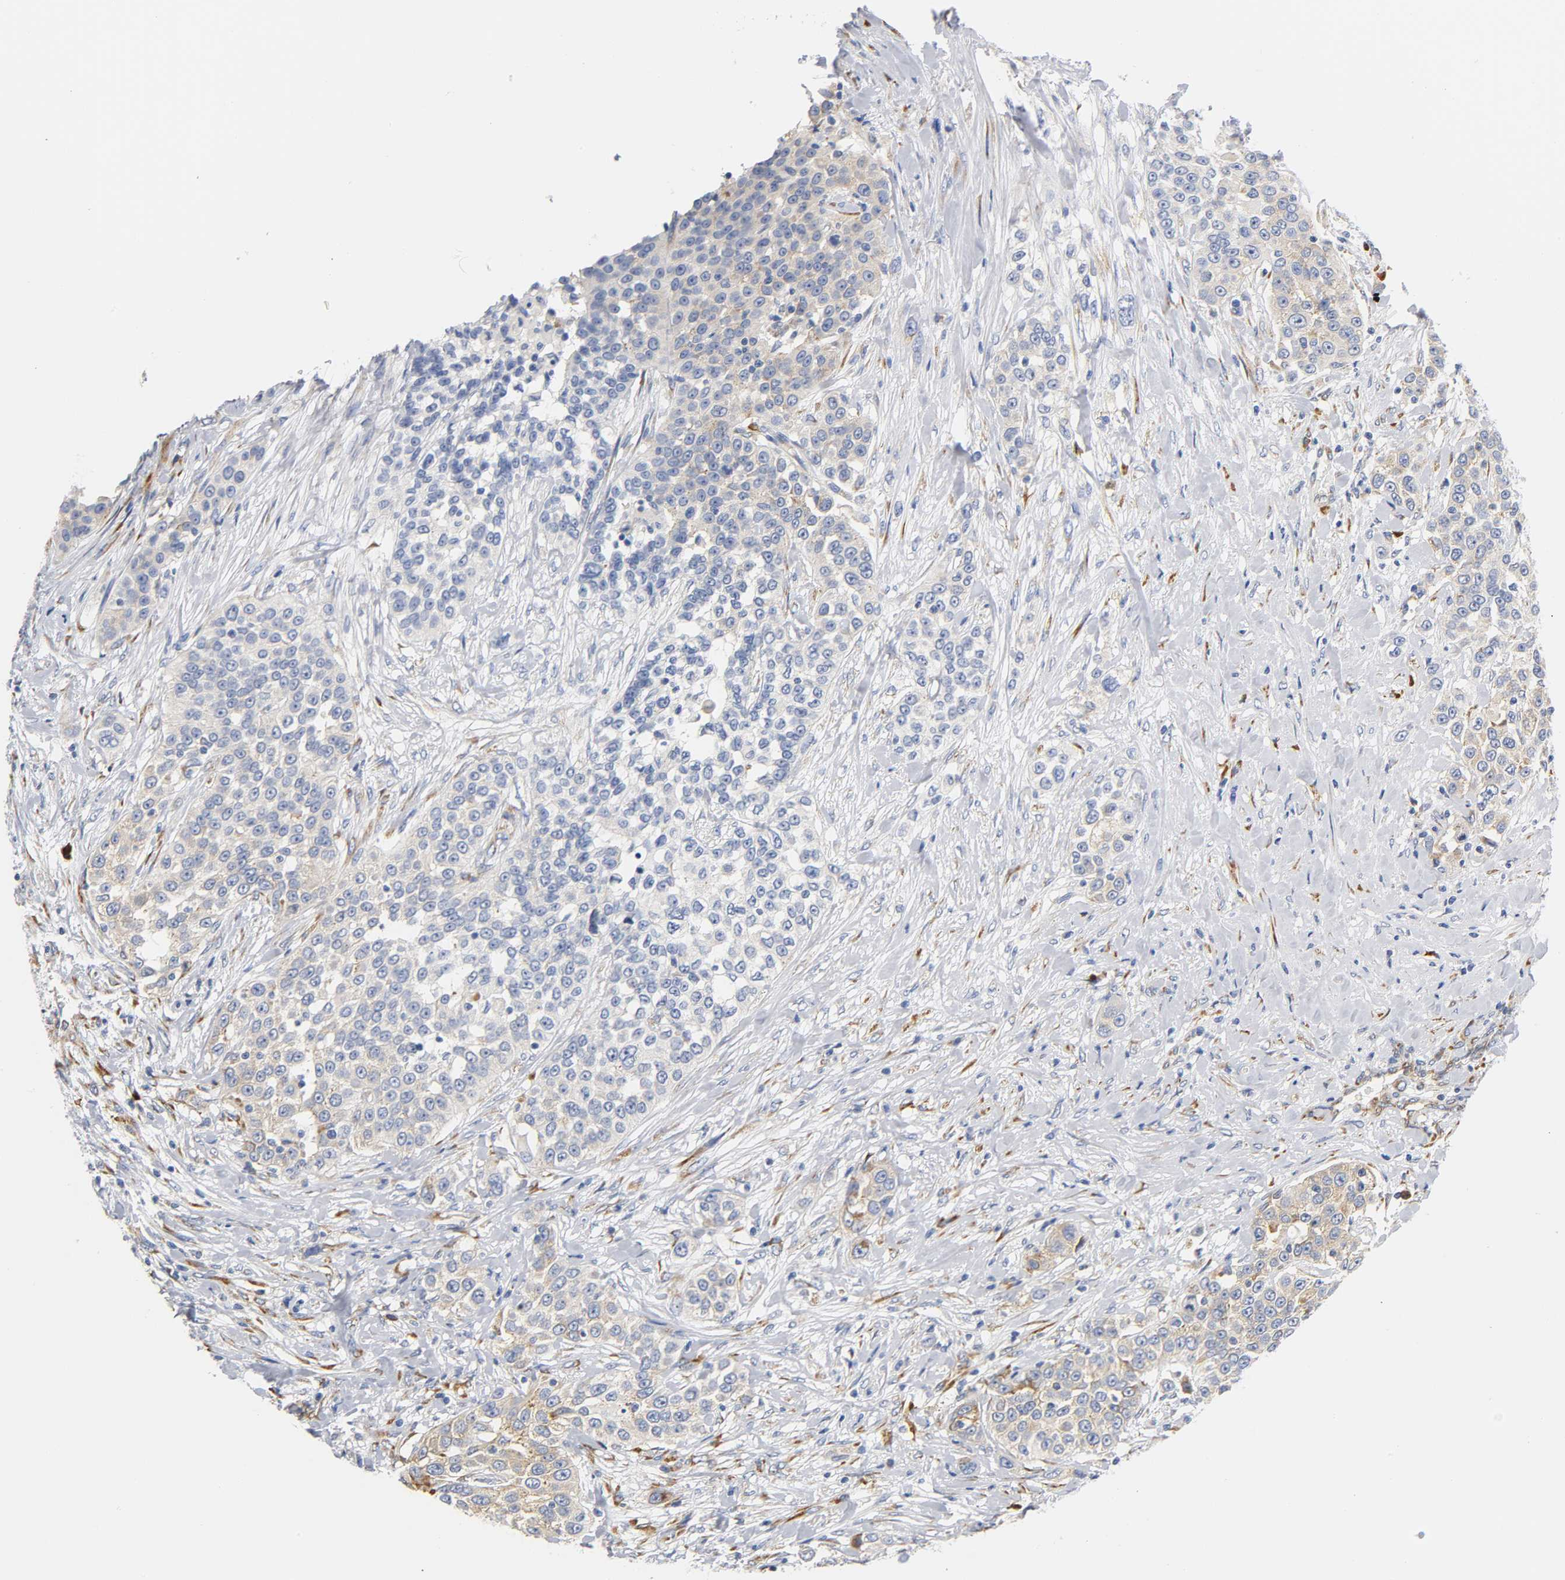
{"staining": {"intensity": "weak", "quantity": "25%-75%", "location": "cytoplasmic/membranous"}, "tissue": "urothelial cancer", "cell_type": "Tumor cells", "image_type": "cancer", "snomed": [{"axis": "morphology", "description": "Urothelial carcinoma, High grade"}, {"axis": "topography", "description": "Urinary bladder"}], "caption": "Approximately 25%-75% of tumor cells in urothelial cancer show weak cytoplasmic/membranous protein positivity as visualized by brown immunohistochemical staining.", "gene": "REL", "patient": {"sex": "female", "age": 80}}